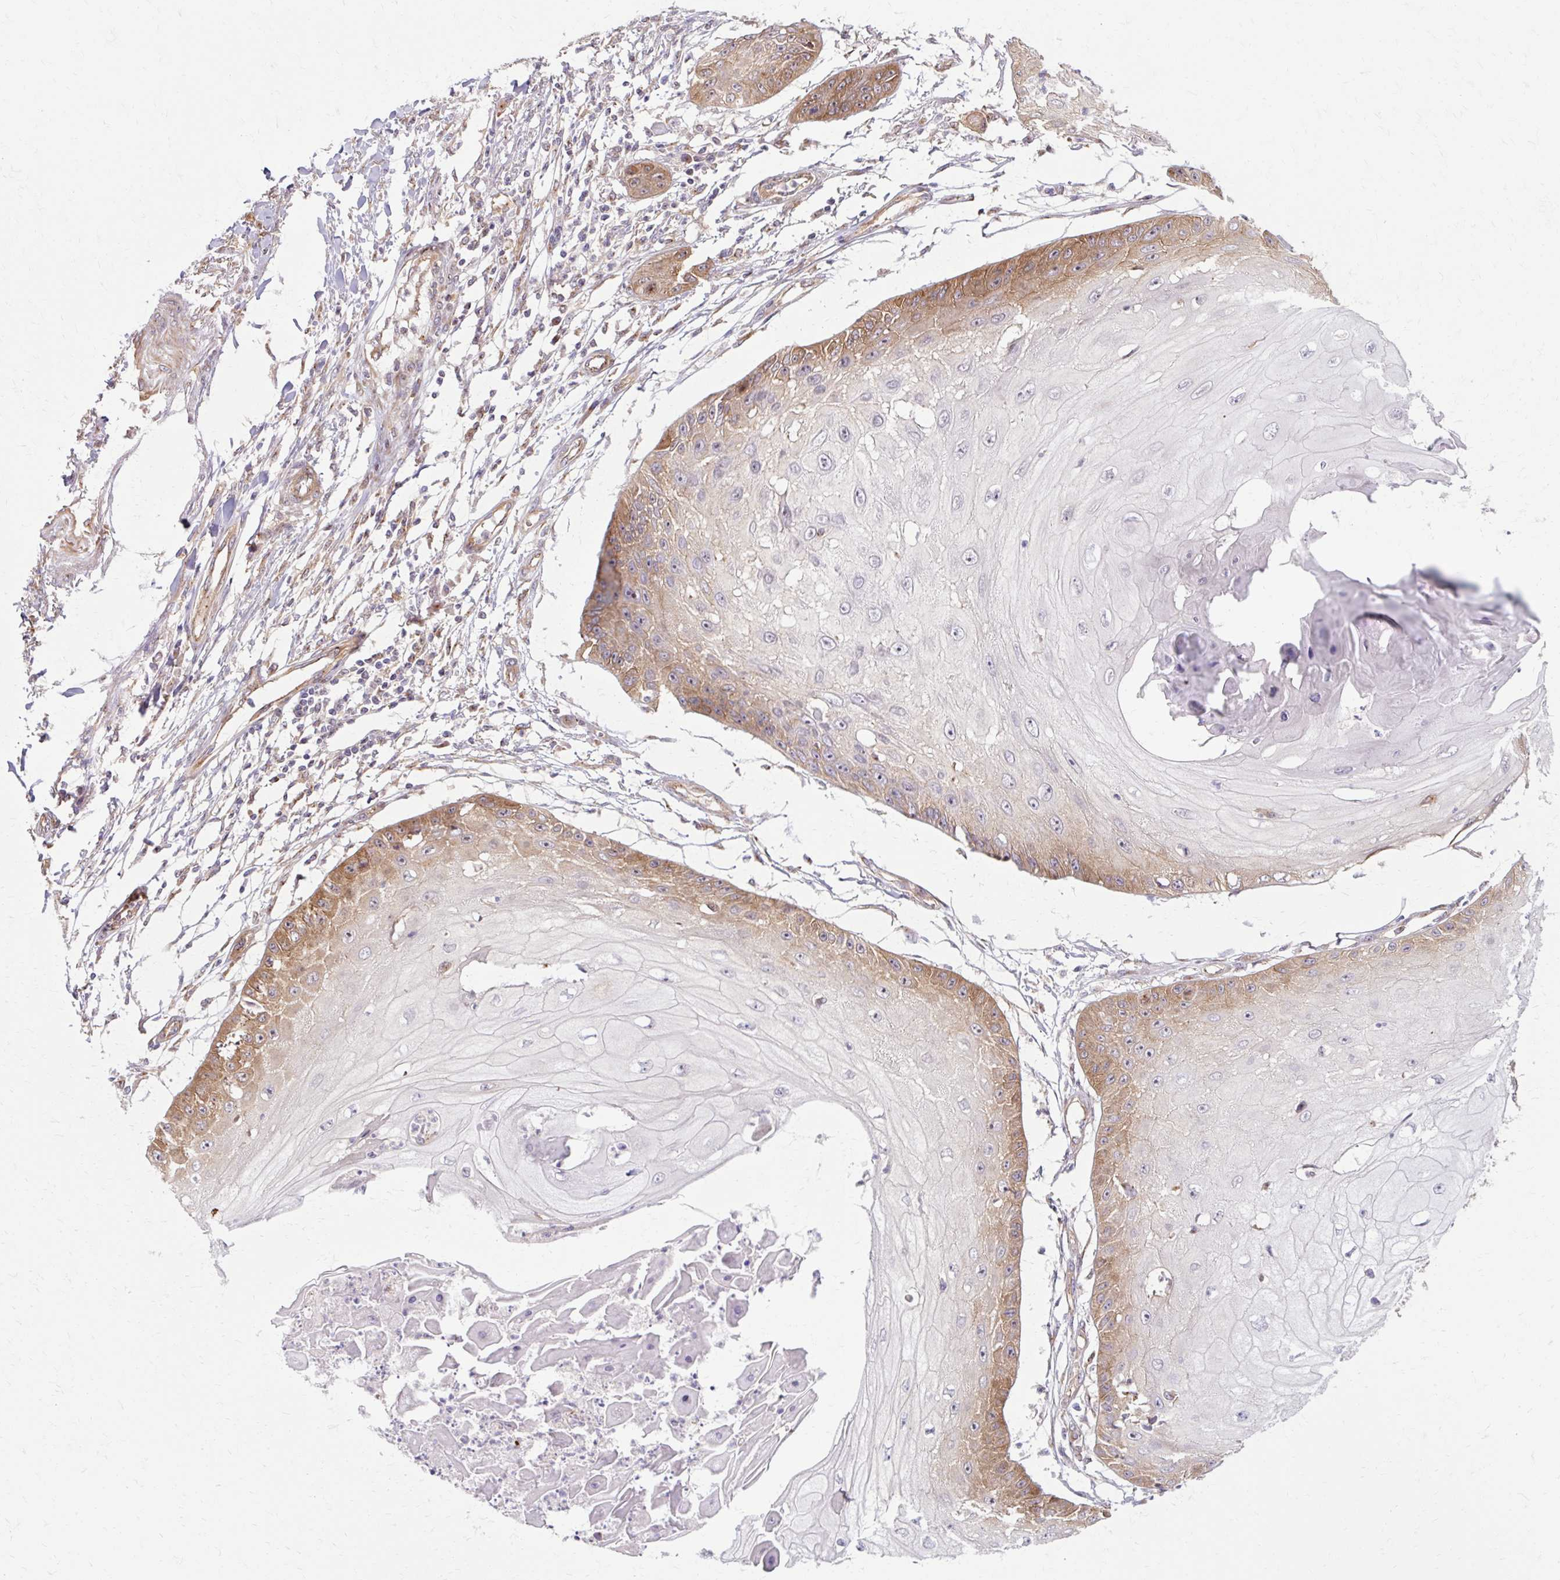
{"staining": {"intensity": "moderate", "quantity": "25%-75%", "location": "cytoplasmic/membranous"}, "tissue": "skin cancer", "cell_type": "Tumor cells", "image_type": "cancer", "snomed": [{"axis": "morphology", "description": "Squamous cell carcinoma, NOS"}, {"axis": "topography", "description": "Skin"}], "caption": "Skin cancer stained with immunohistochemistry (IHC) reveals moderate cytoplasmic/membranous positivity in about 25%-75% of tumor cells.", "gene": "MZT2B", "patient": {"sex": "male", "age": 70}}